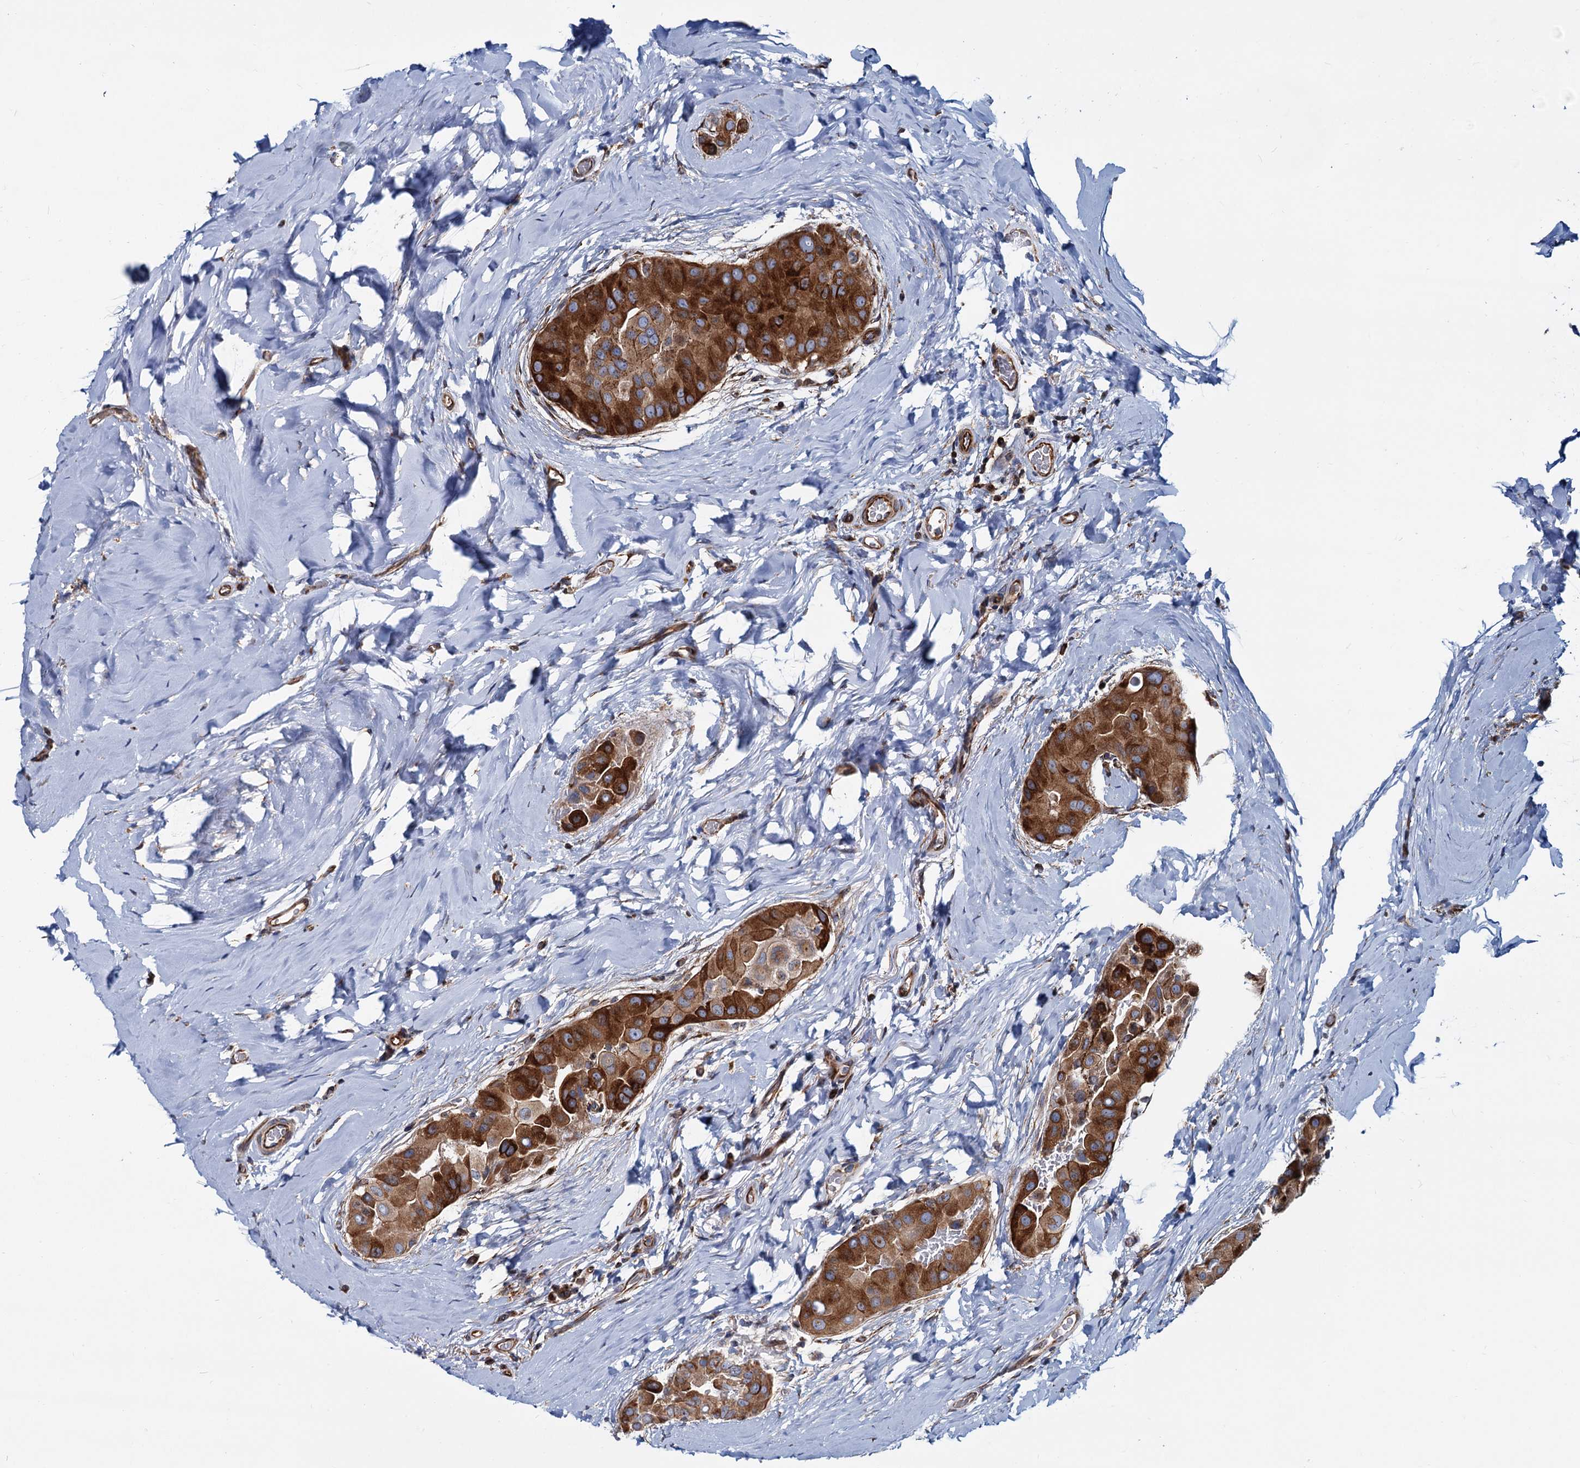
{"staining": {"intensity": "strong", "quantity": ">75%", "location": "cytoplasmic/membranous"}, "tissue": "thyroid cancer", "cell_type": "Tumor cells", "image_type": "cancer", "snomed": [{"axis": "morphology", "description": "Papillary adenocarcinoma, NOS"}, {"axis": "topography", "description": "Thyroid gland"}], "caption": "This micrograph demonstrates papillary adenocarcinoma (thyroid) stained with IHC to label a protein in brown. The cytoplasmic/membranous of tumor cells show strong positivity for the protein. Nuclei are counter-stained blue.", "gene": "PSEN1", "patient": {"sex": "male", "age": 33}}